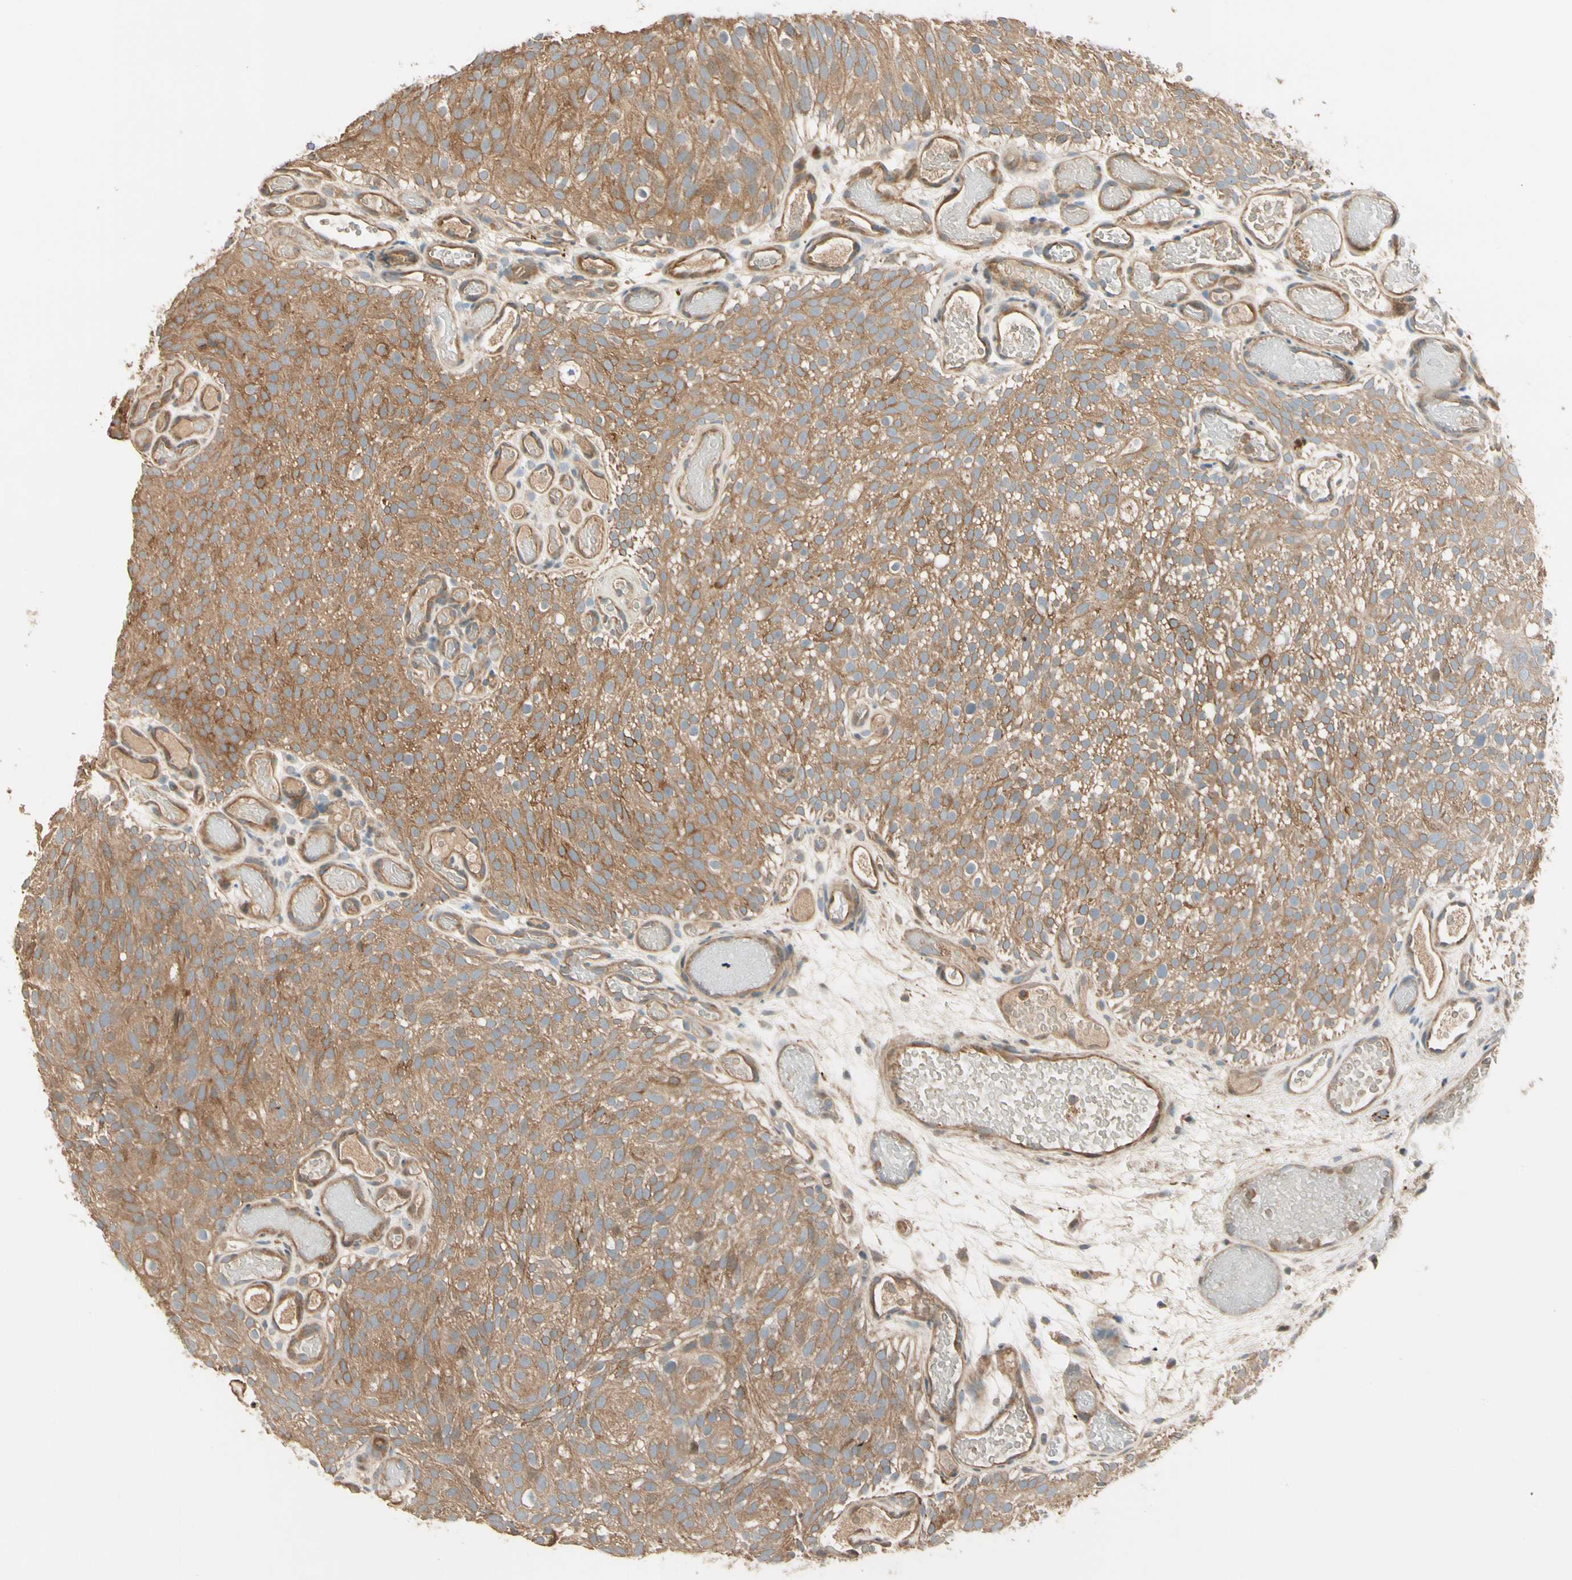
{"staining": {"intensity": "moderate", "quantity": ">75%", "location": "cytoplasmic/membranous"}, "tissue": "urothelial cancer", "cell_type": "Tumor cells", "image_type": "cancer", "snomed": [{"axis": "morphology", "description": "Urothelial carcinoma, Low grade"}, {"axis": "topography", "description": "Urinary bladder"}], "caption": "Urothelial carcinoma (low-grade) was stained to show a protein in brown. There is medium levels of moderate cytoplasmic/membranous positivity in approximately >75% of tumor cells.", "gene": "TNFRSF21", "patient": {"sex": "male", "age": 78}}